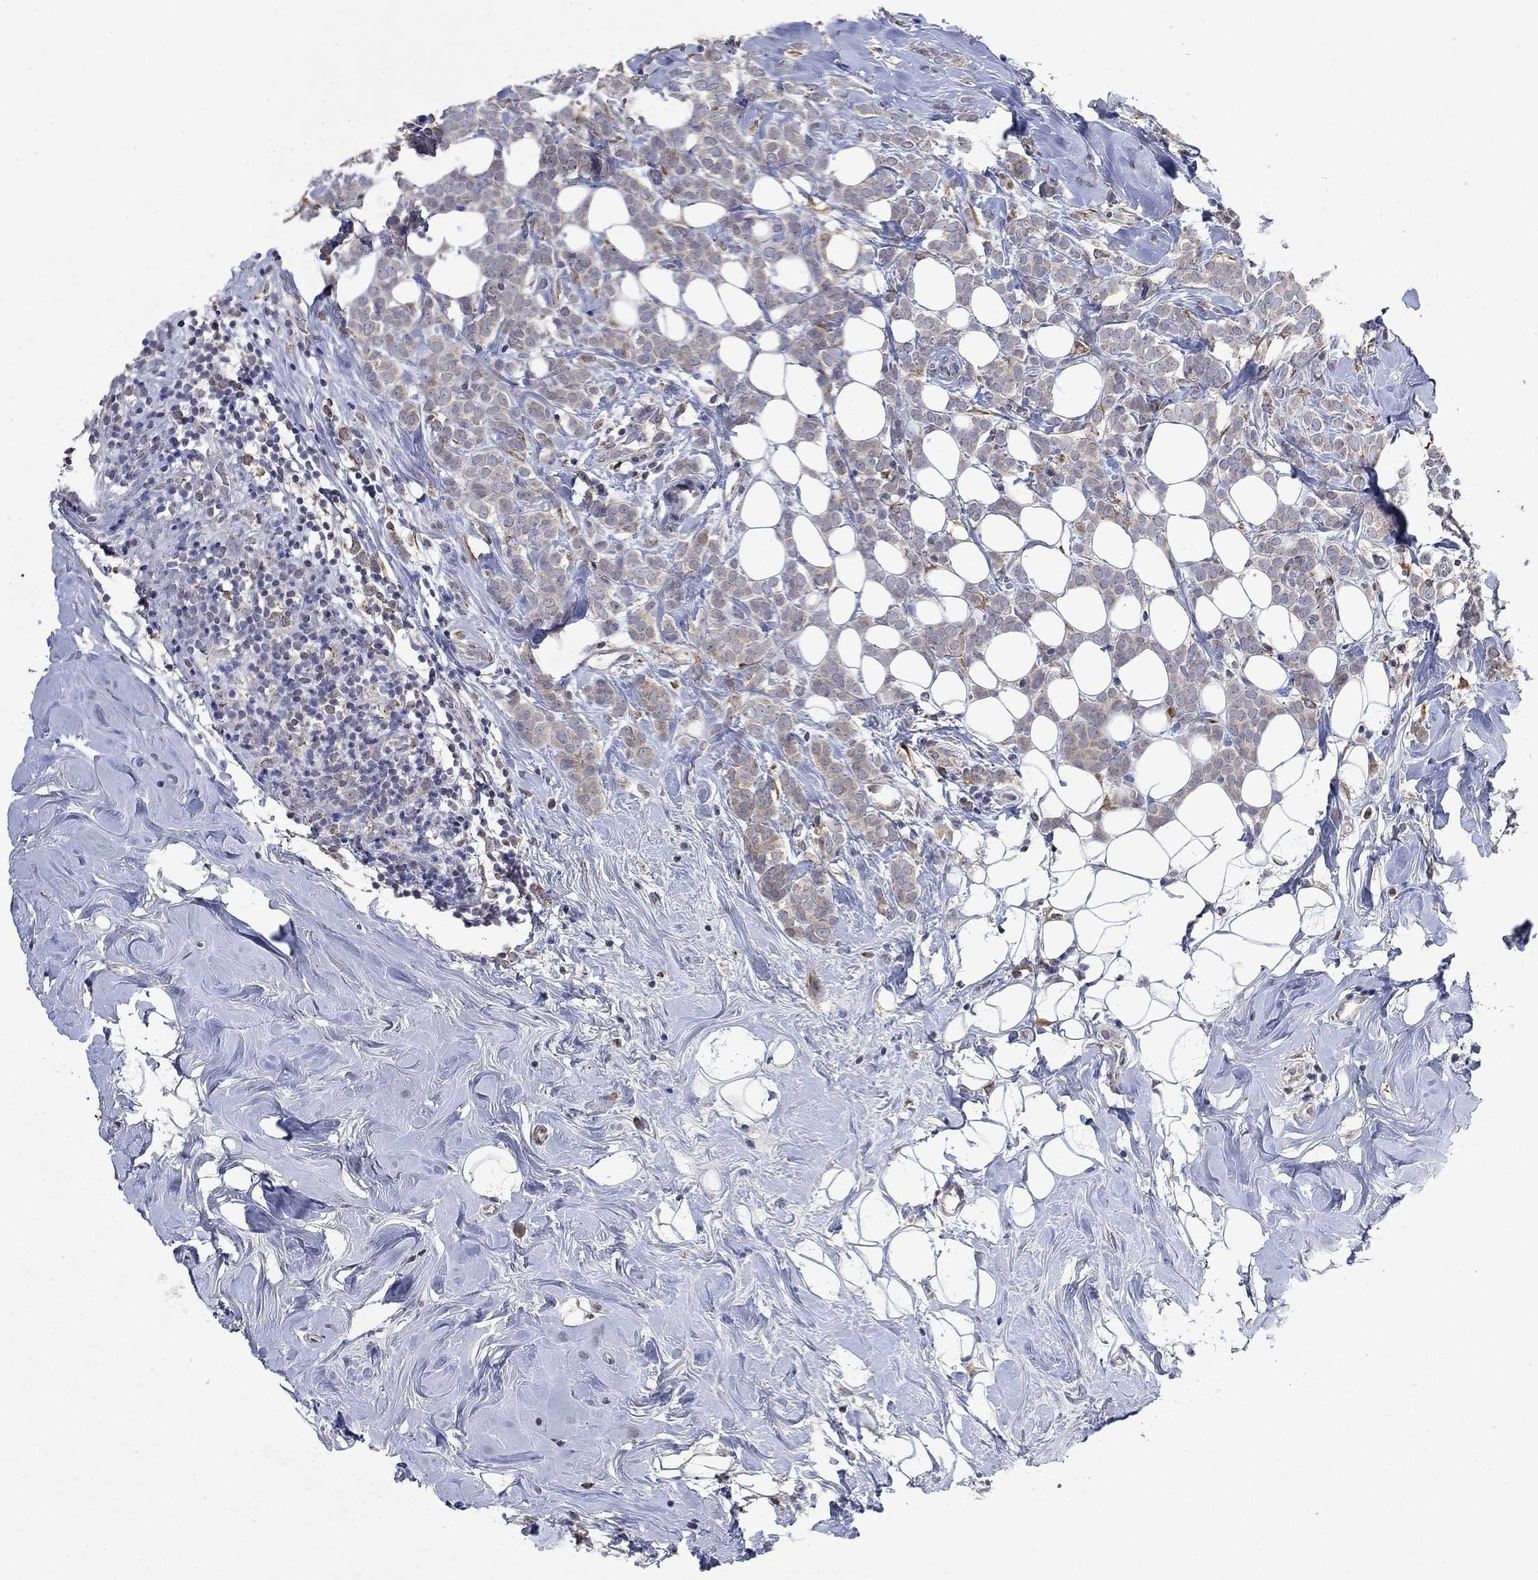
{"staining": {"intensity": "weak", "quantity": "25%-75%", "location": "cytoplasmic/membranous"}, "tissue": "breast cancer", "cell_type": "Tumor cells", "image_type": "cancer", "snomed": [{"axis": "morphology", "description": "Lobular carcinoma"}, {"axis": "topography", "description": "Breast"}], "caption": "About 25%-75% of tumor cells in breast cancer (lobular carcinoma) demonstrate weak cytoplasmic/membranous protein positivity as visualized by brown immunohistochemical staining.", "gene": "TMEM97", "patient": {"sex": "female", "age": 49}}